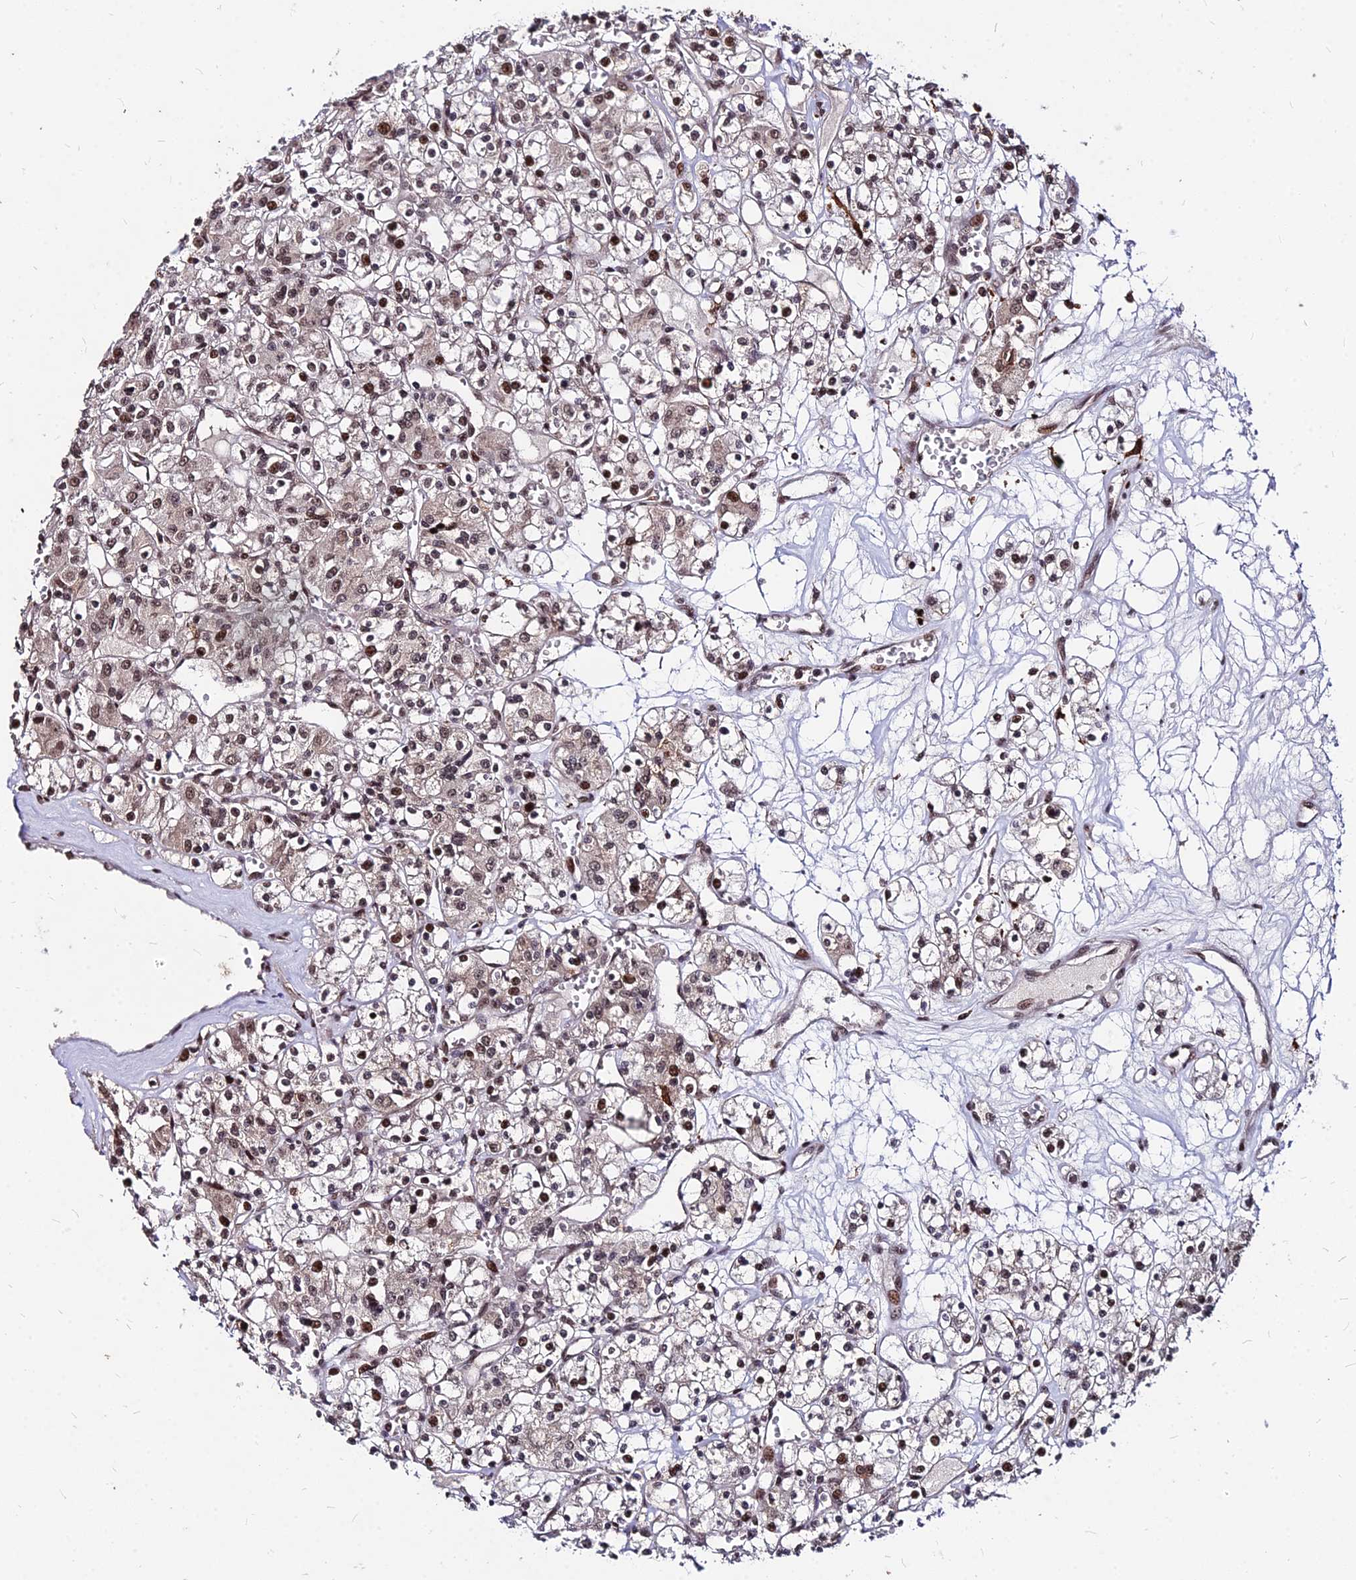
{"staining": {"intensity": "moderate", "quantity": ">75%", "location": "nuclear"}, "tissue": "renal cancer", "cell_type": "Tumor cells", "image_type": "cancer", "snomed": [{"axis": "morphology", "description": "Adenocarcinoma, NOS"}, {"axis": "topography", "description": "Kidney"}], "caption": "Immunohistochemical staining of renal cancer shows medium levels of moderate nuclear protein positivity in about >75% of tumor cells.", "gene": "ZBED4", "patient": {"sex": "female", "age": 59}}